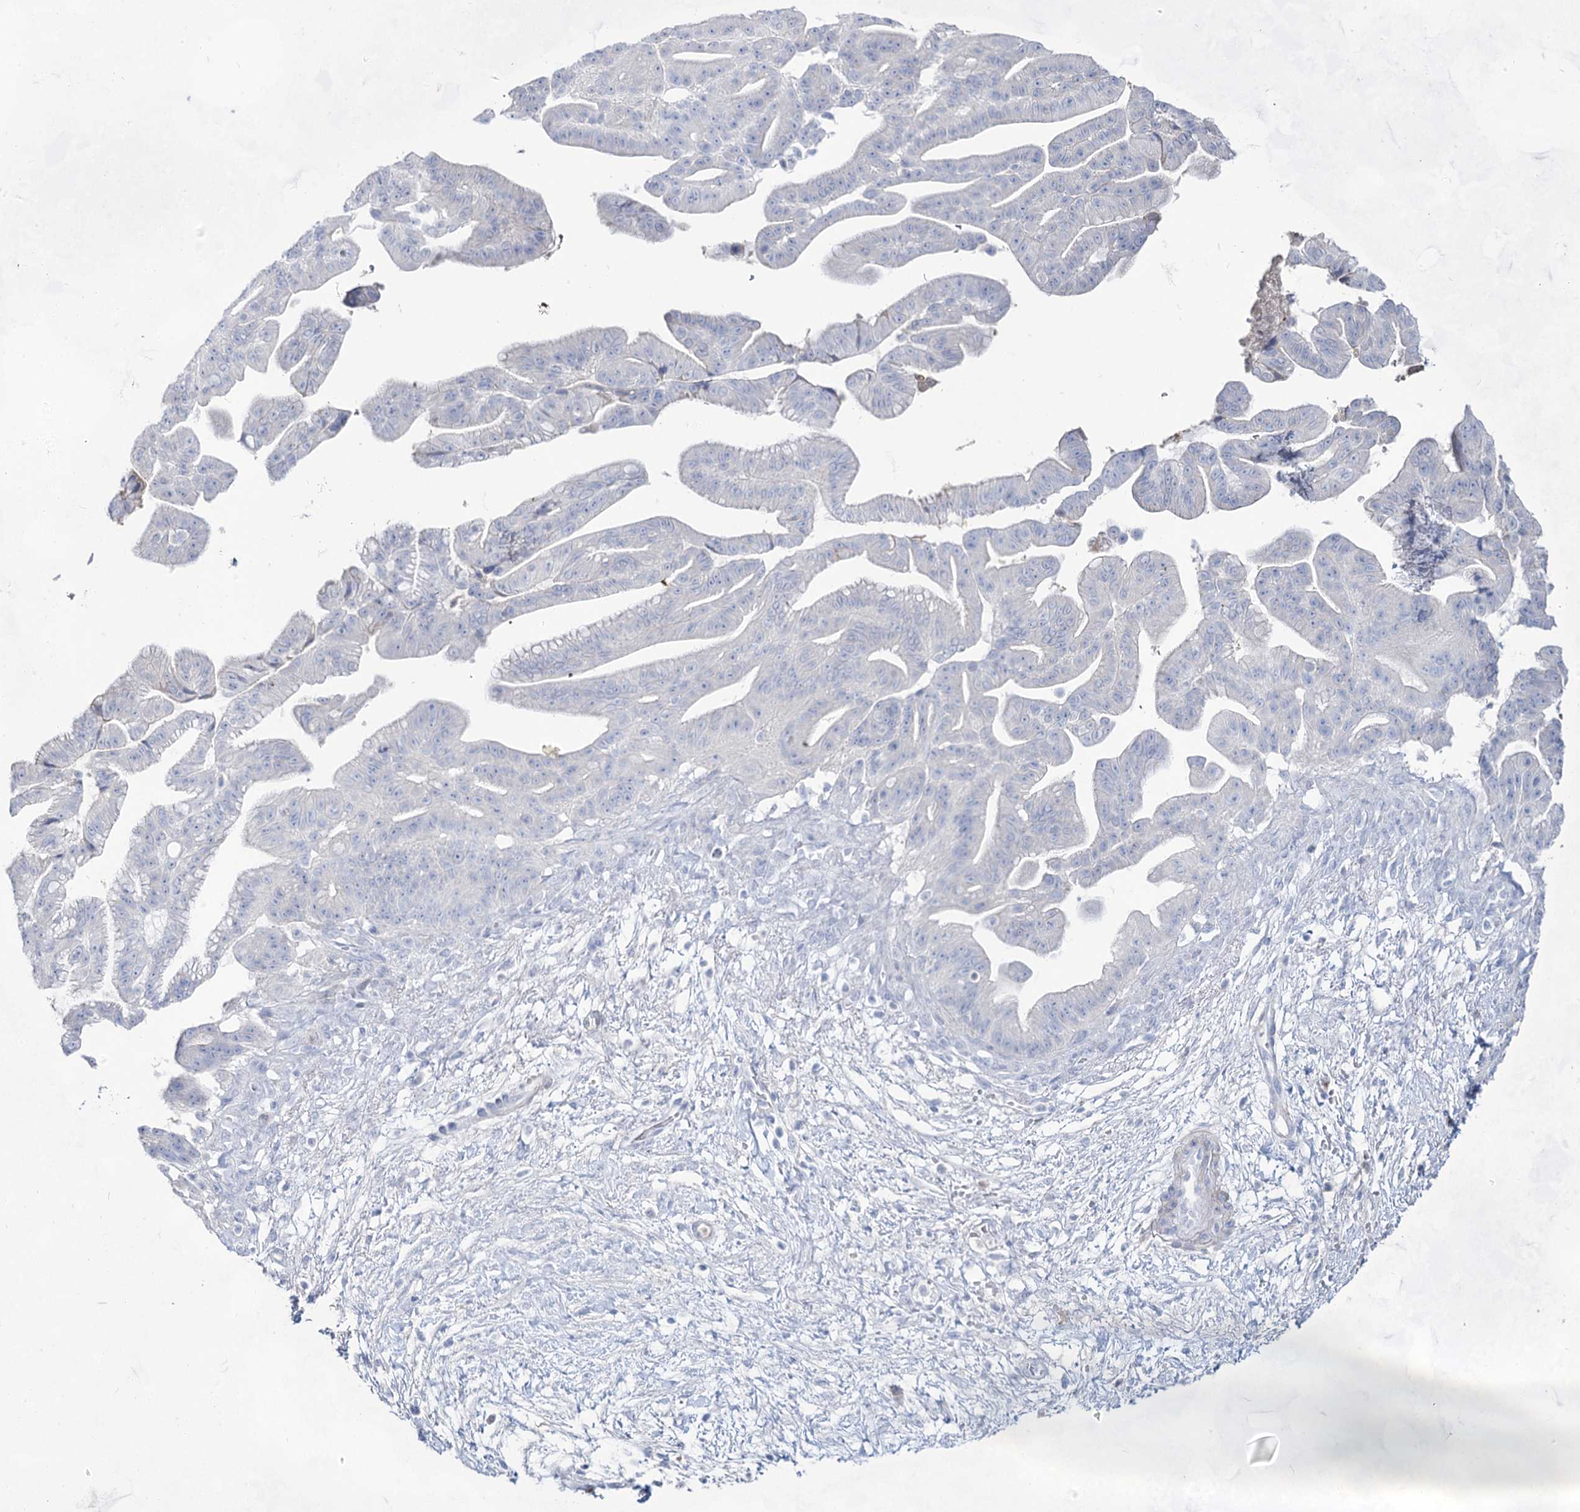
{"staining": {"intensity": "negative", "quantity": "none", "location": "none"}, "tissue": "pancreatic cancer", "cell_type": "Tumor cells", "image_type": "cancer", "snomed": [{"axis": "morphology", "description": "Adenocarcinoma, NOS"}, {"axis": "topography", "description": "Pancreas"}], "caption": "IHC photomicrograph of adenocarcinoma (pancreatic) stained for a protein (brown), which exhibits no positivity in tumor cells.", "gene": "ACRV1", "patient": {"sex": "male", "age": 68}}